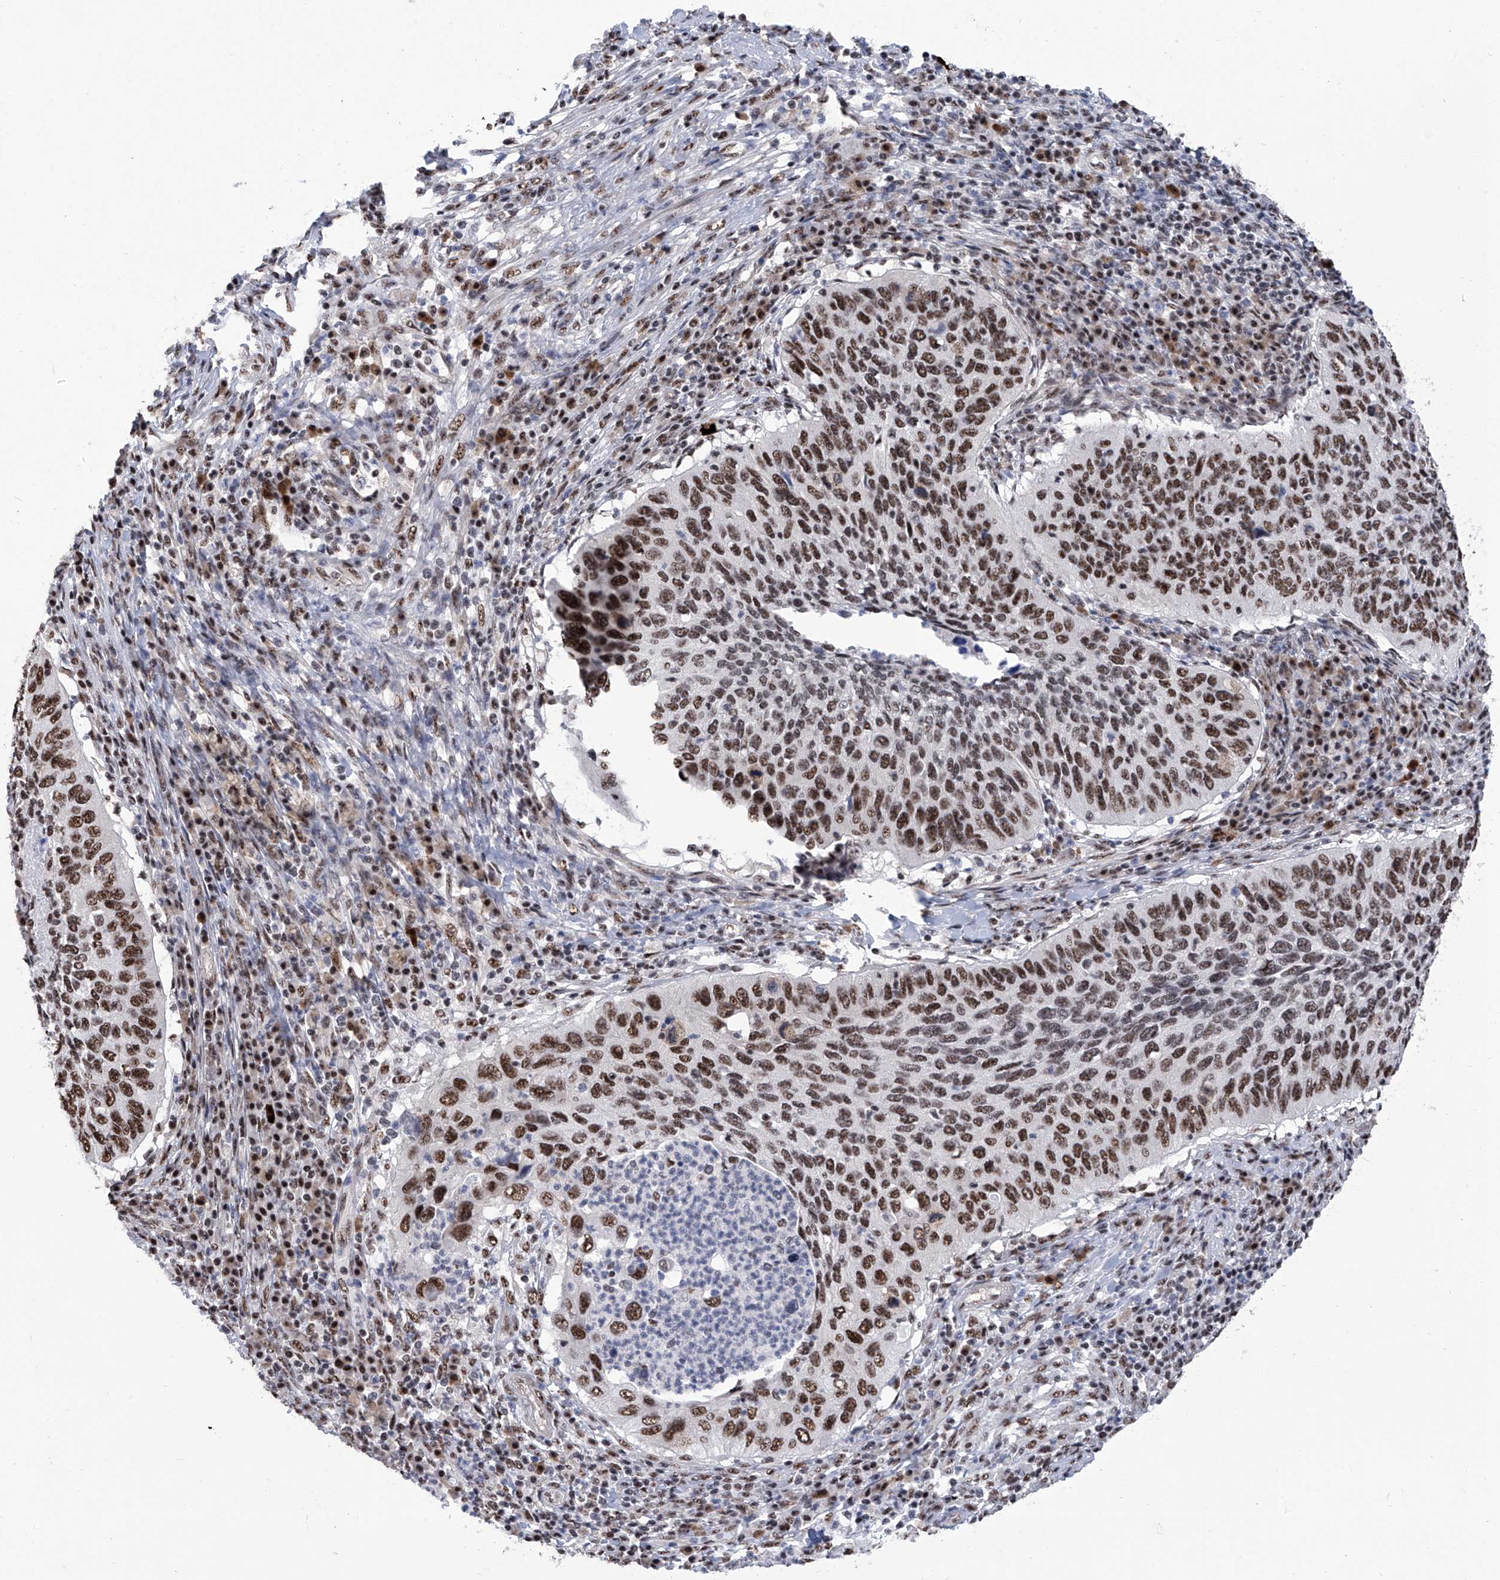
{"staining": {"intensity": "strong", "quantity": "25%-75%", "location": "nuclear"}, "tissue": "cervical cancer", "cell_type": "Tumor cells", "image_type": "cancer", "snomed": [{"axis": "morphology", "description": "Squamous cell carcinoma, NOS"}, {"axis": "topography", "description": "Cervix"}], "caption": "Squamous cell carcinoma (cervical) tissue exhibits strong nuclear staining in about 25%-75% of tumor cells, visualized by immunohistochemistry. (Stains: DAB (3,3'-diaminobenzidine) in brown, nuclei in blue, Microscopy: brightfield microscopy at high magnification).", "gene": "FBXL4", "patient": {"sex": "female", "age": 38}}